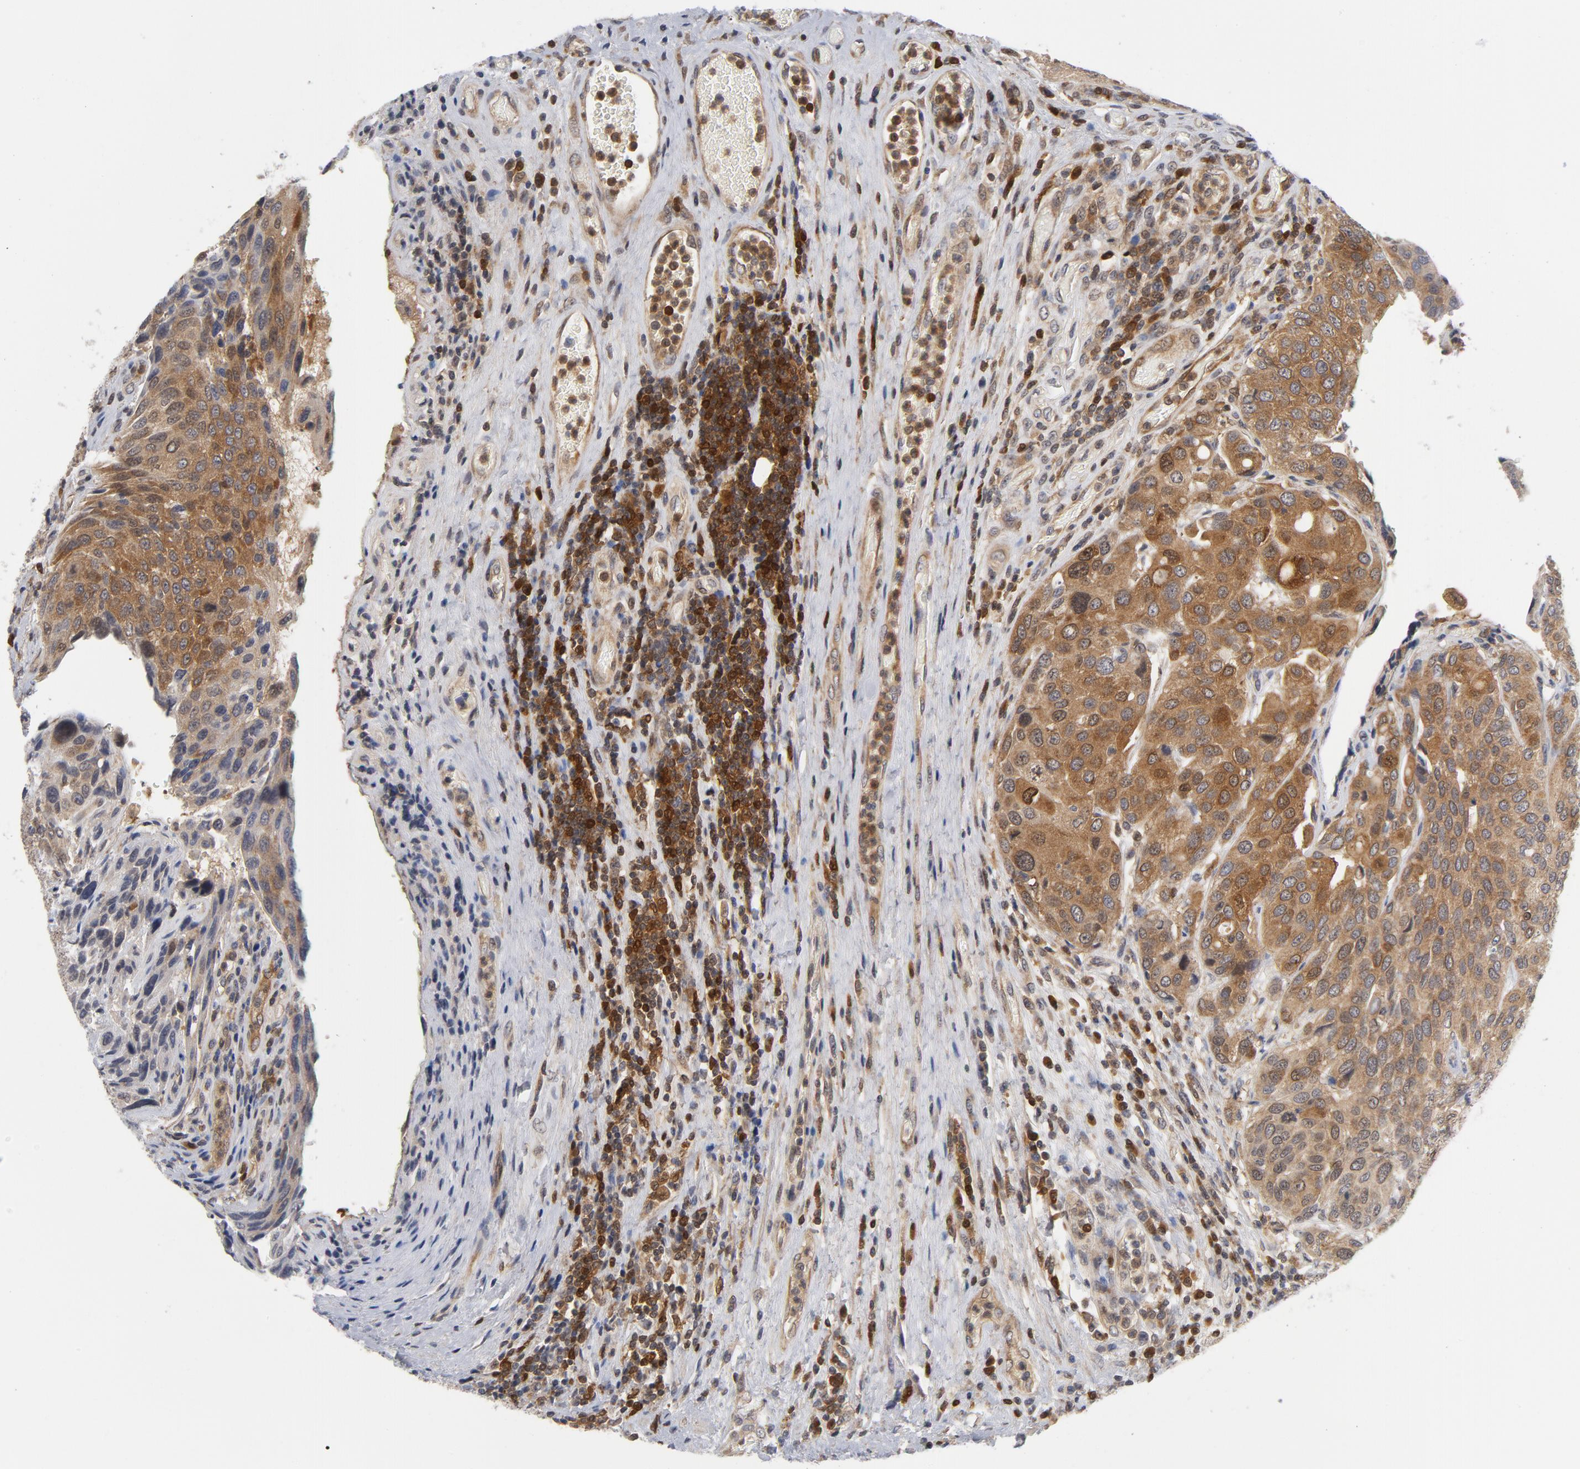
{"staining": {"intensity": "moderate", "quantity": ">75%", "location": "cytoplasmic/membranous"}, "tissue": "urothelial cancer", "cell_type": "Tumor cells", "image_type": "cancer", "snomed": [{"axis": "morphology", "description": "Urothelial carcinoma, High grade"}, {"axis": "topography", "description": "Urinary bladder"}], "caption": "A micrograph of high-grade urothelial carcinoma stained for a protein displays moderate cytoplasmic/membranous brown staining in tumor cells.", "gene": "TRADD", "patient": {"sex": "male", "age": 50}}